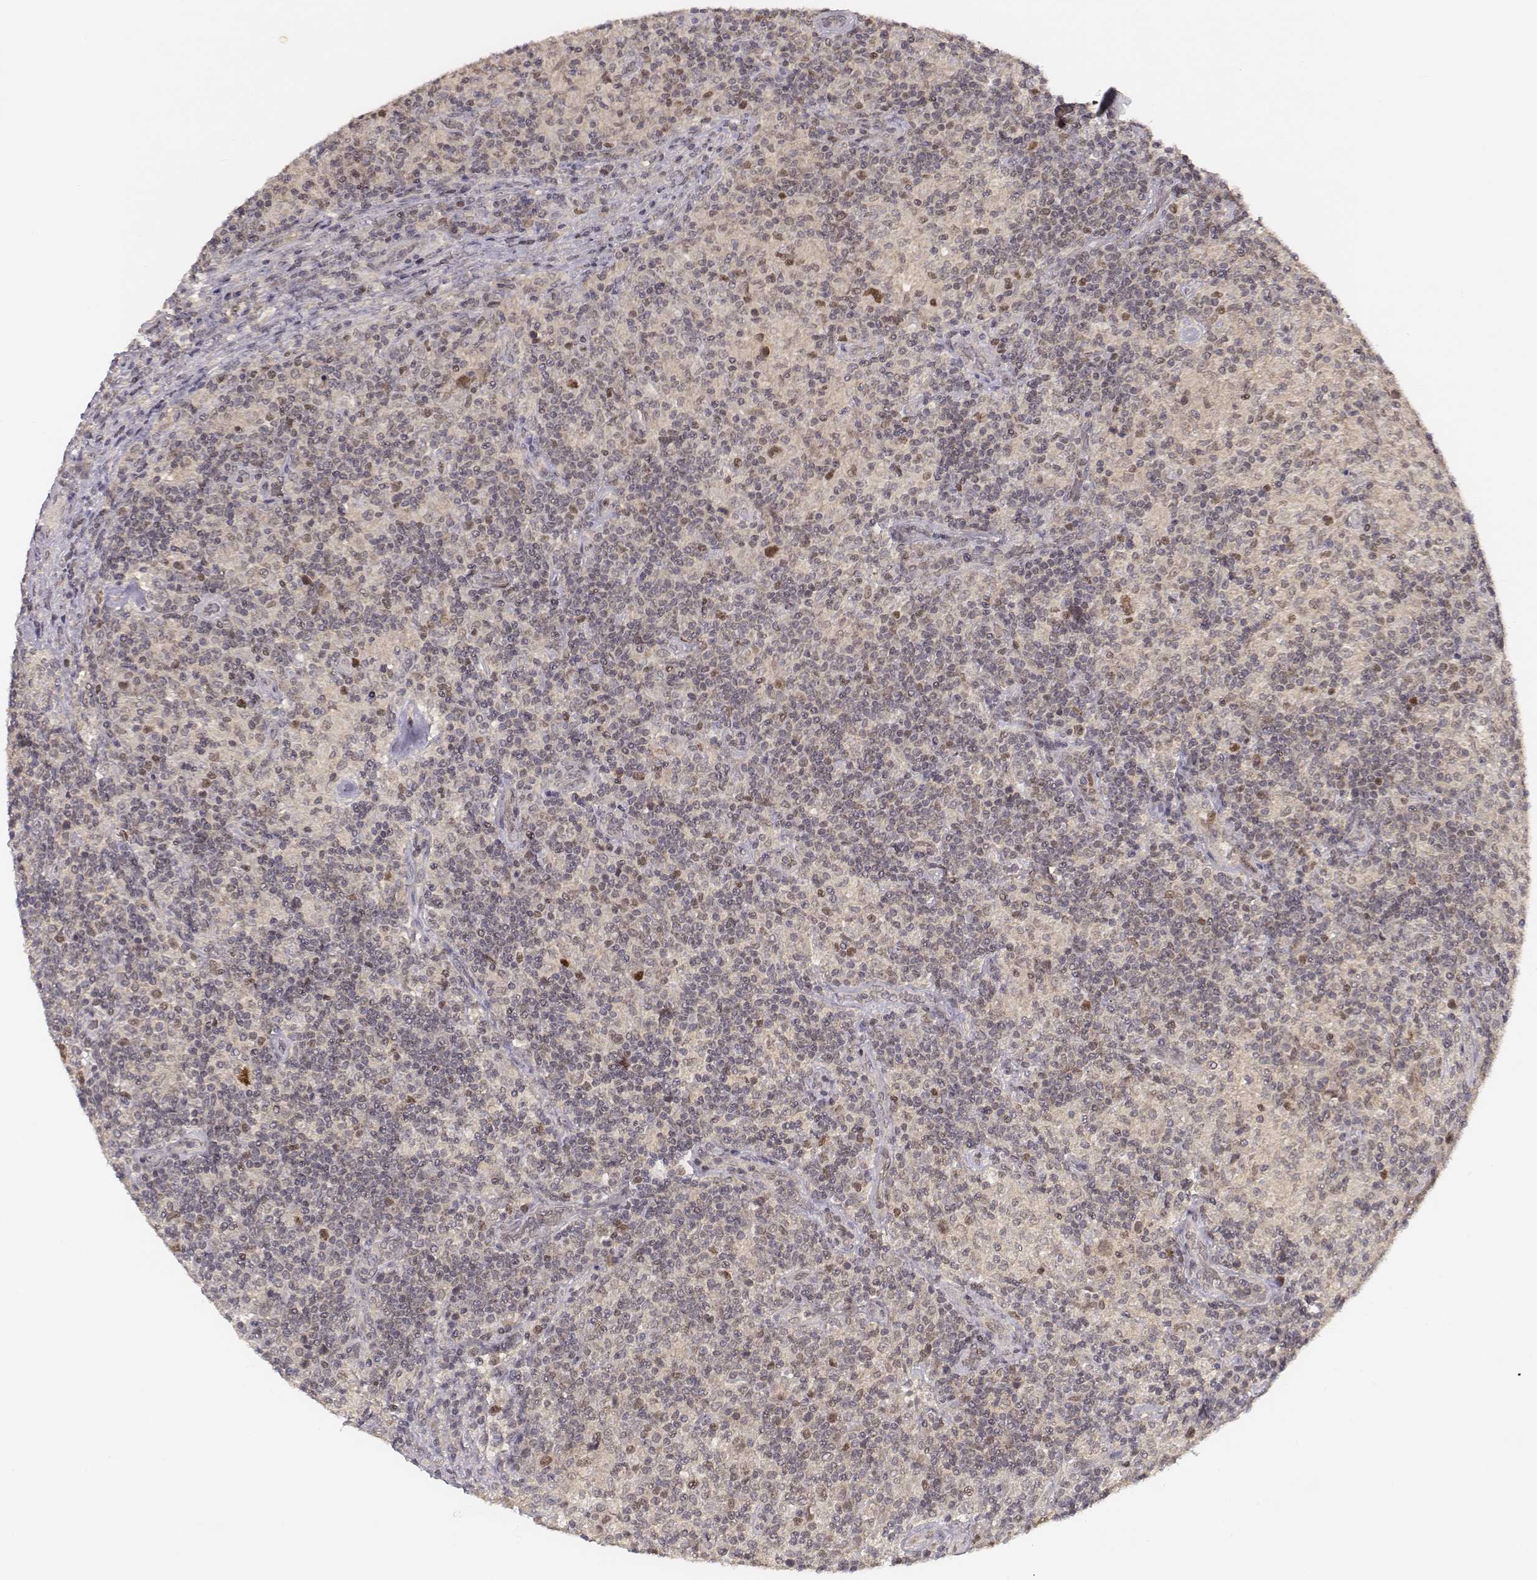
{"staining": {"intensity": "negative", "quantity": "none", "location": "none"}, "tissue": "lymphoma", "cell_type": "Tumor cells", "image_type": "cancer", "snomed": [{"axis": "morphology", "description": "Hodgkin's disease, NOS"}, {"axis": "topography", "description": "Lymph node"}], "caption": "IHC of Hodgkin's disease demonstrates no positivity in tumor cells. (DAB (3,3'-diaminobenzidine) immunohistochemistry (IHC), high magnification).", "gene": "FANCD2", "patient": {"sex": "male", "age": 70}}